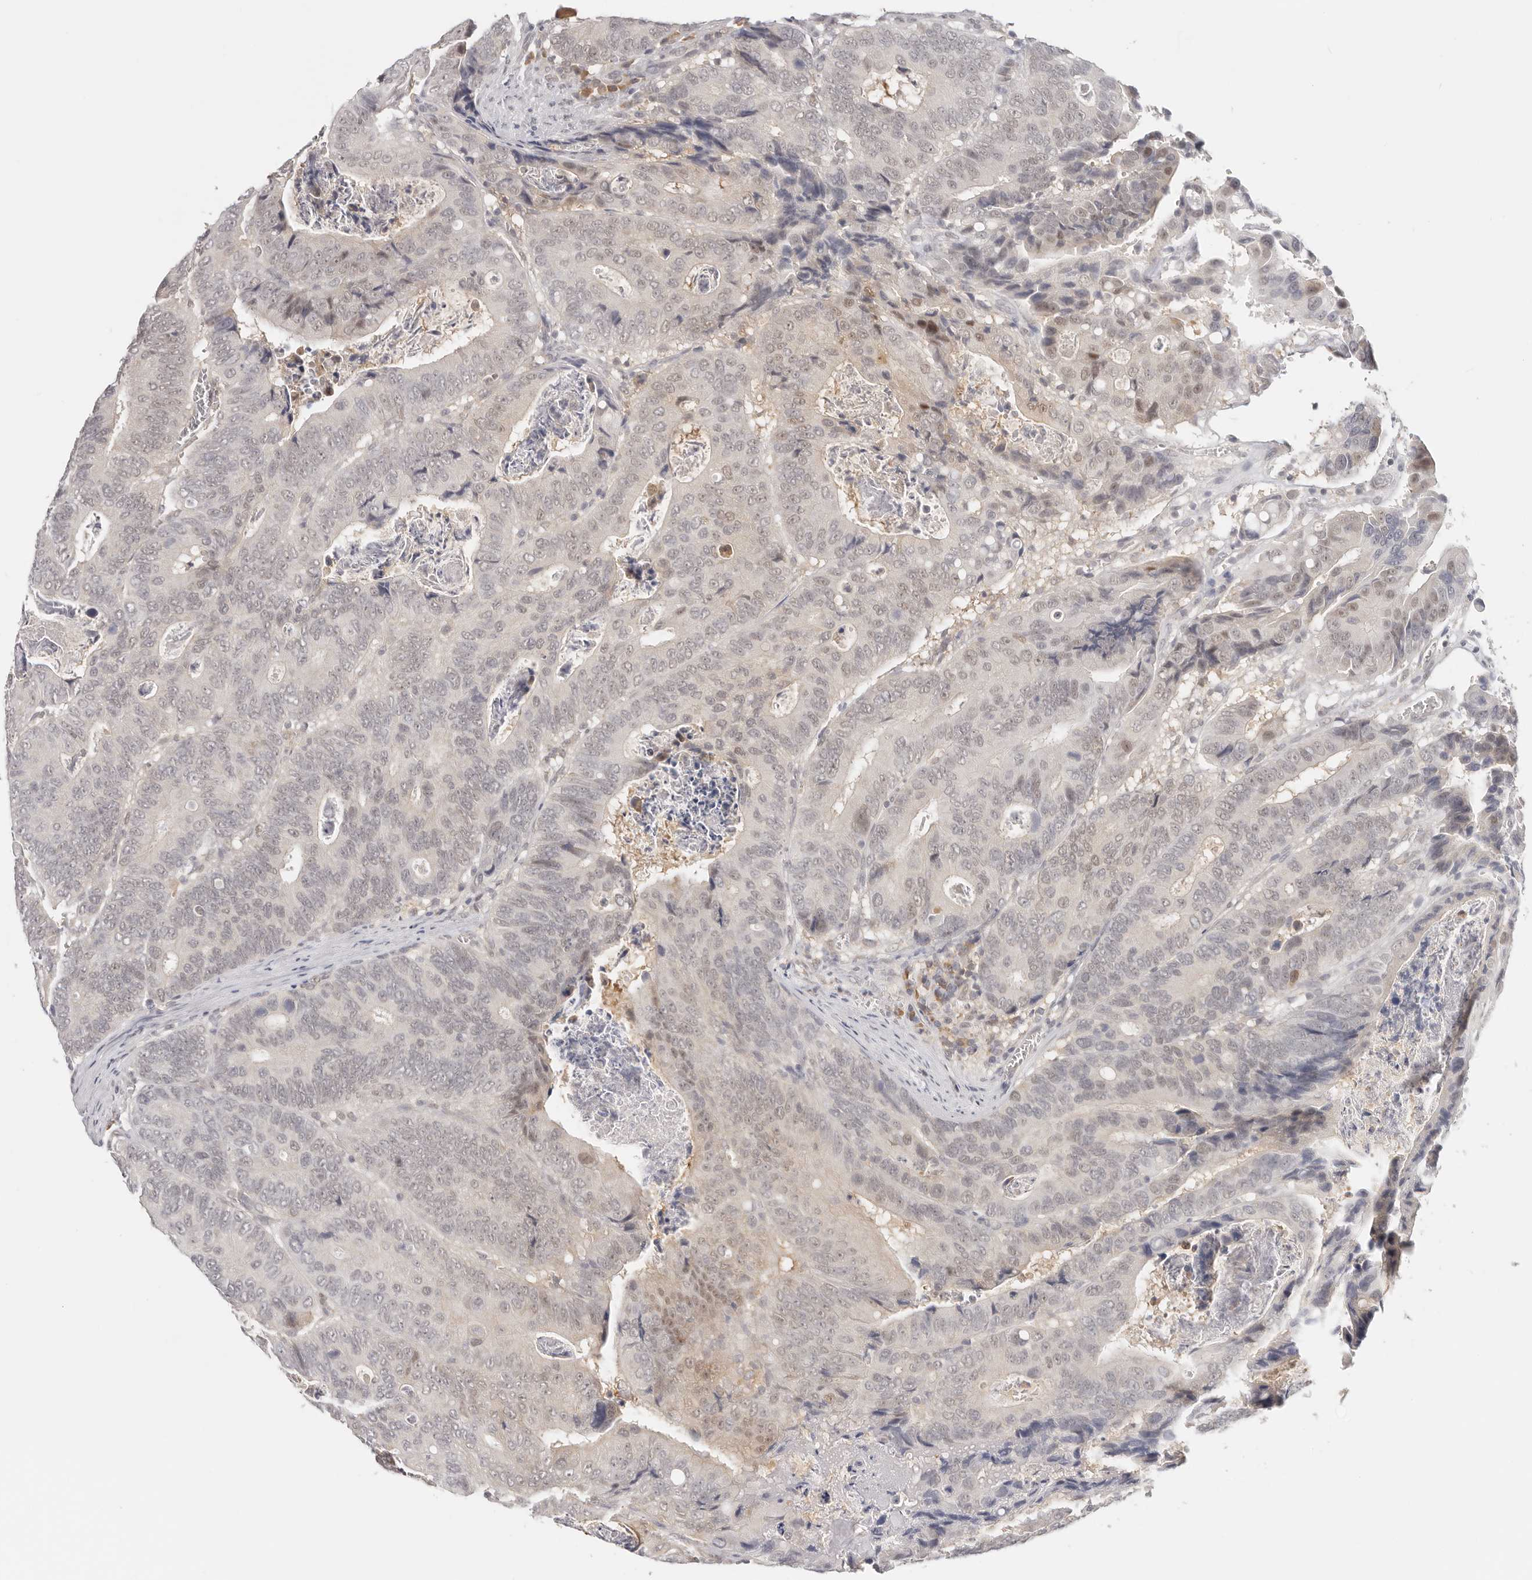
{"staining": {"intensity": "weak", "quantity": "<25%", "location": "nuclear"}, "tissue": "colorectal cancer", "cell_type": "Tumor cells", "image_type": "cancer", "snomed": [{"axis": "morphology", "description": "Inflammation, NOS"}, {"axis": "morphology", "description": "Adenocarcinoma, NOS"}, {"axis": "topography", "description": "Colon"}], "caption": "IHC of human adenocarcinoma (colorectal) displays no positivity in tumor cells. (Stains: DAB immunohistochemistry with hematoxylin counter stain, Microscopy: brightfield microscopy at high magnification).", "gene": "LARP7", "patient": {"sex": "male", "age": 72}}